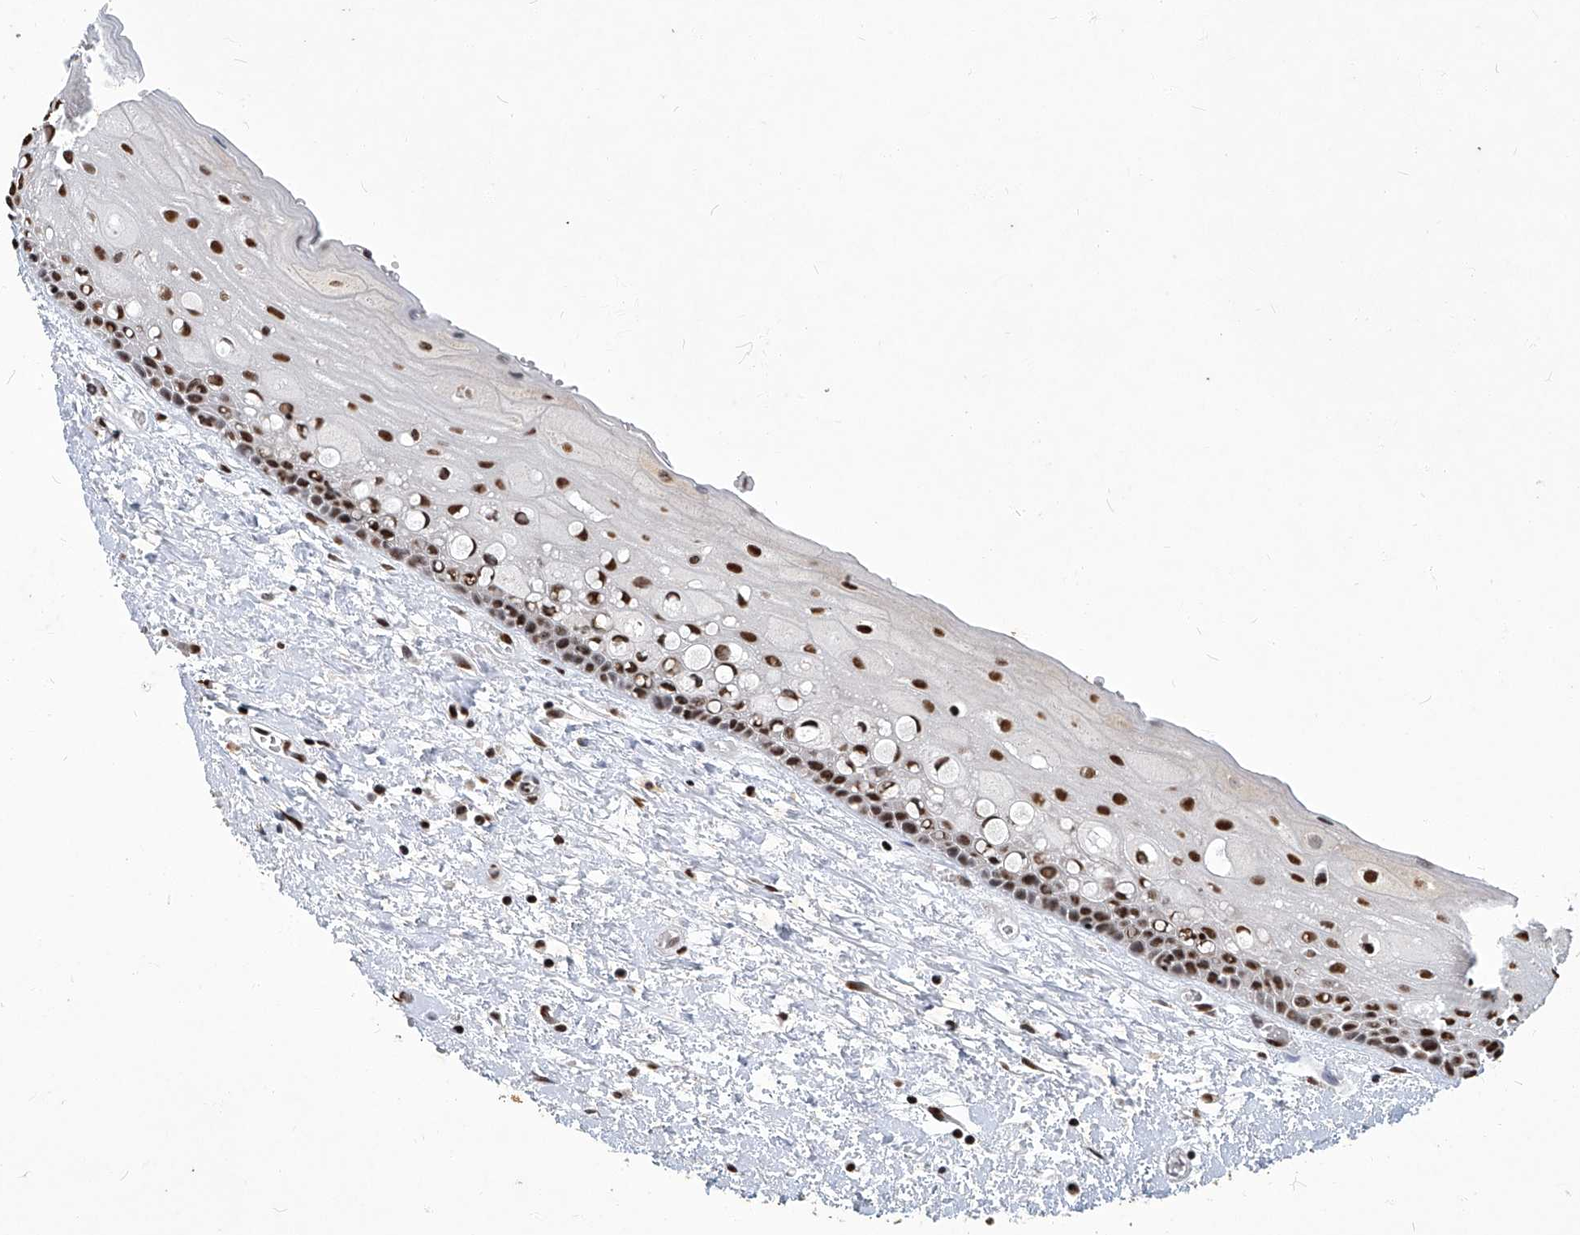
{"staining": {"intensity": "moderate", "quantity": ">75%", "location": "nuclear"}, "tissue": "oral mucosa", "cell_type": "Squamous epithelial cells", "image_type": "normal", "snomed": [{"axis": "morphology", "description": "Normal tissue, NOS"}, {"axis": "topography", "description": "Oral tissue"}], "caption": "A brown stain shows moderate nuclear staining of a protein in squamous epithelial cells of normal human oral mucosa.", "gene": "HBP1", "patient": {"sex": "female", "age": 76}}